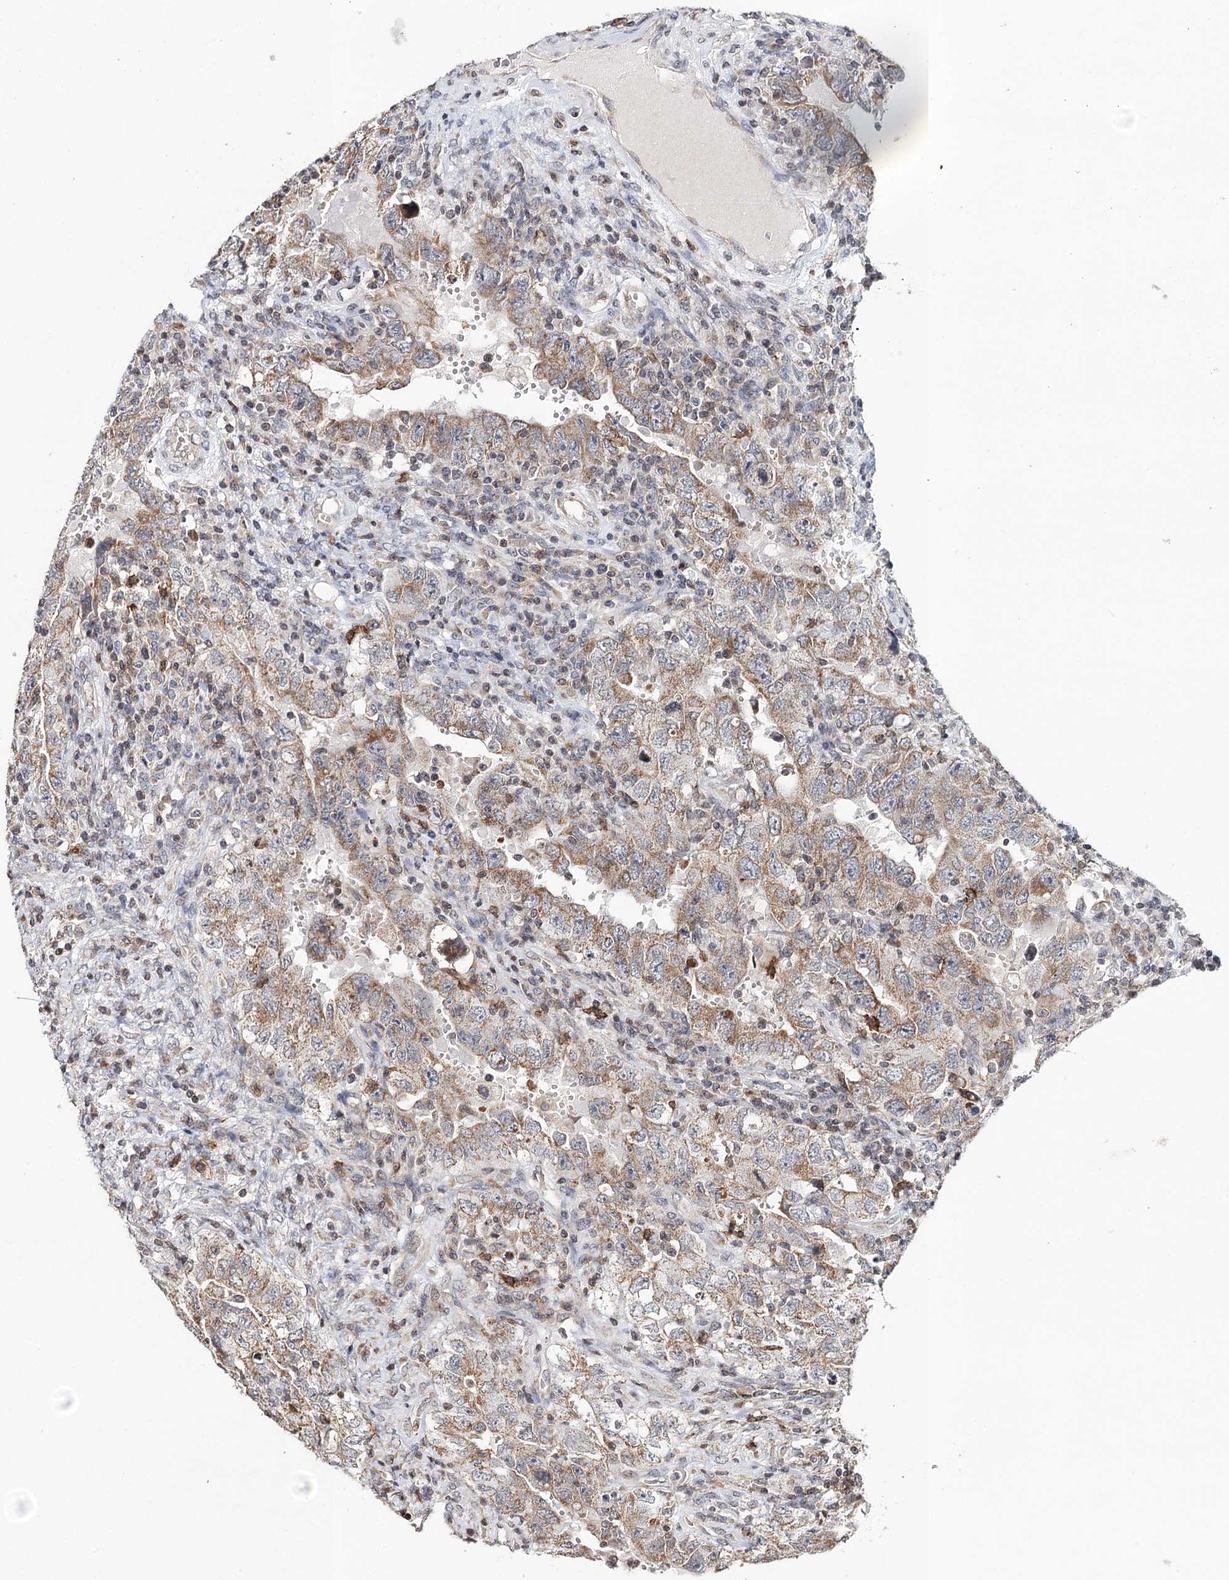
{"staining": {"intensity": "moderate", "quantity": ">75%", "location": "cytoplasmic/membranous"}, "tissue": "testis cancer", "cell_type": "Tumor cells", "image_type": "cancer", "snomed": [{"axis": "morphology", "description": "Carcinoma, Embryonal, NOS"}, {"axis": "topography", "description": "Testis"}], "caption": "Moderate cytoplasmic/membranous protein expression is identified in about >75% of tumor cells in testis embryonal carcinoma.", "gene": "ICOS", "patient": {"sex": "male", "age": 26}}